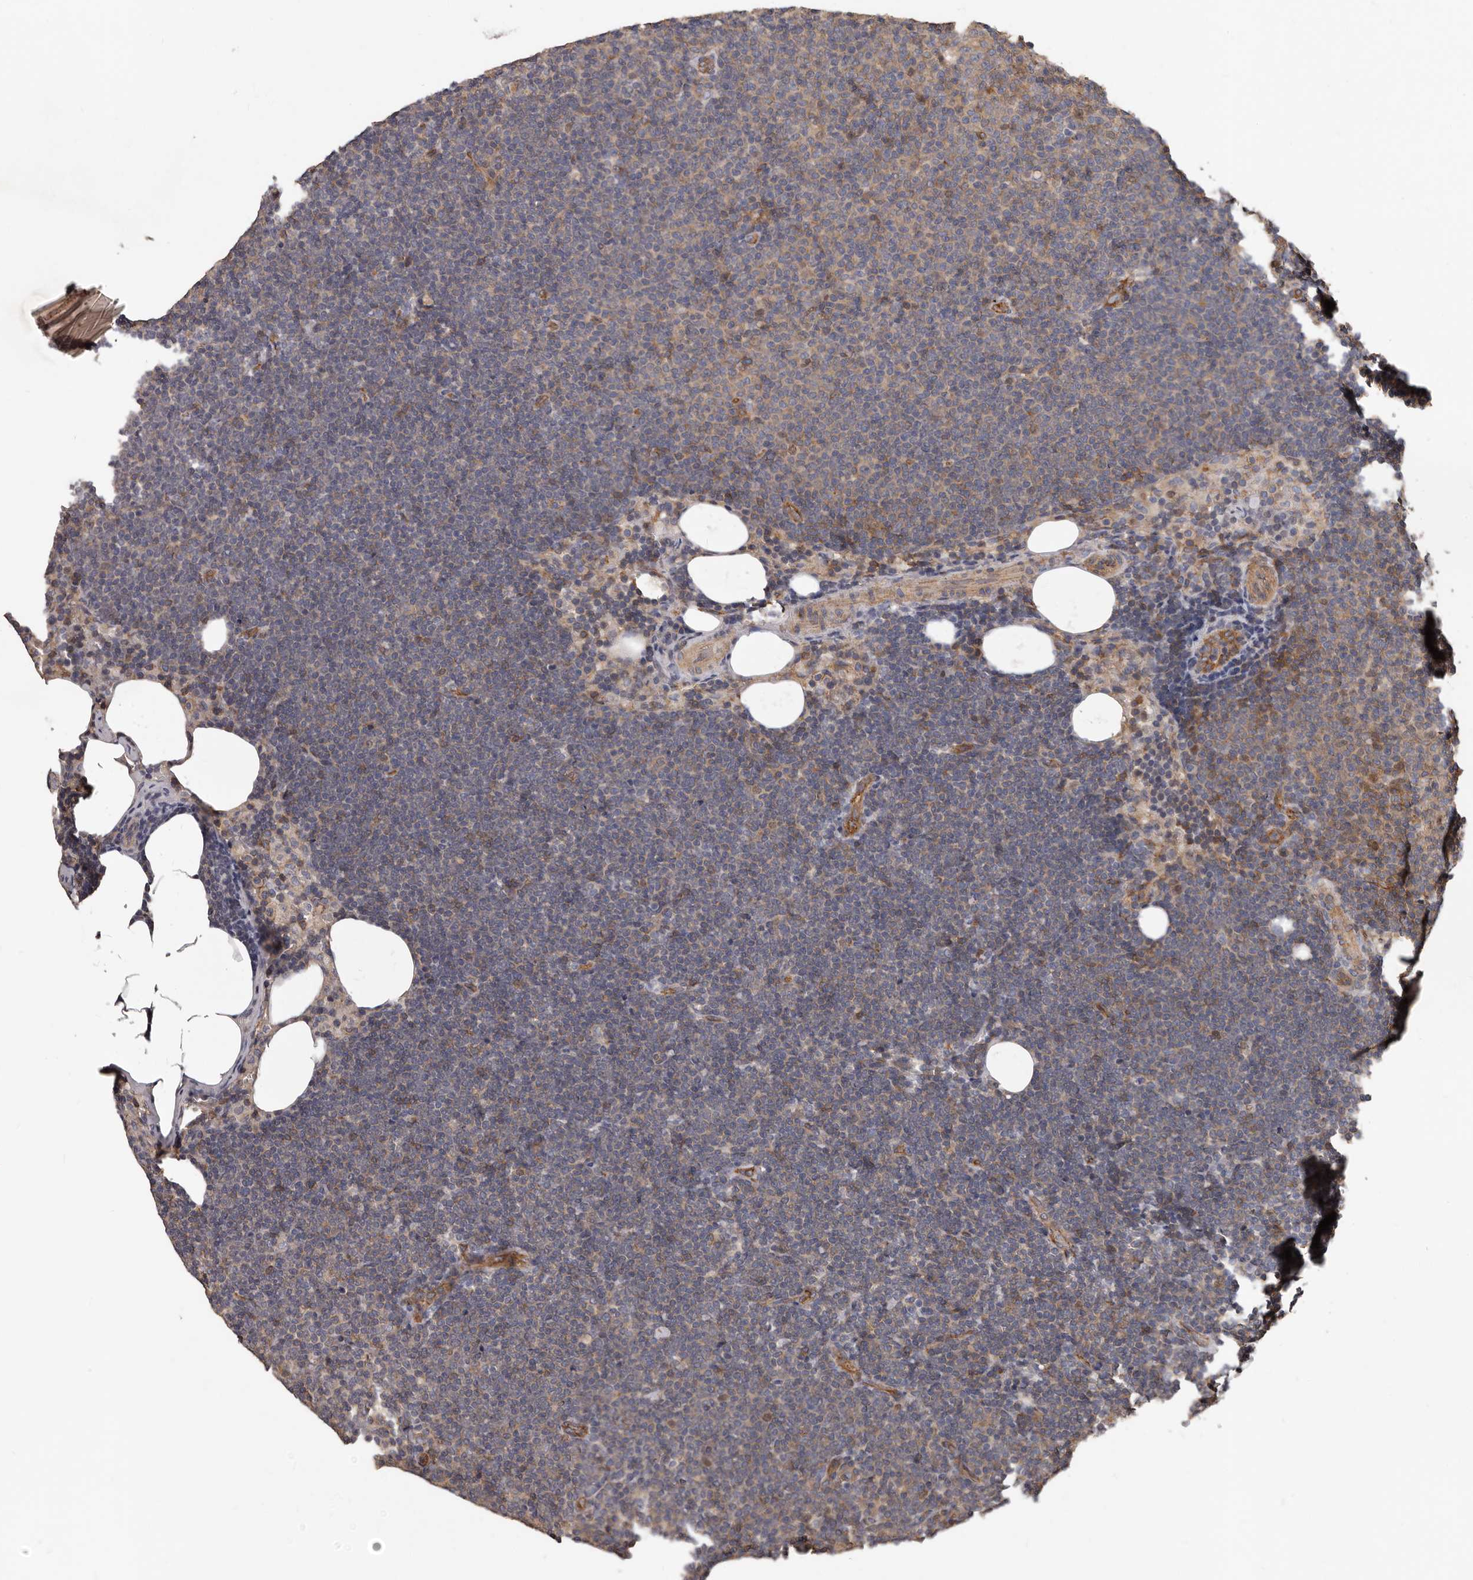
{"staining": {"intensity": "moderate", "quantity": "<25%", "location": "cytoplasmic/membranous"}, "tissue": "lymphoma", "cell_type": "Tumor cells", "image_type": "cancer", "snomed": [{"axis": "morphology", "description": "Malignant lymphoma, non-Hodgkin's type, Low grade"}, {"axis": "topography", "description": "Lymph node"}], "caption": "This histopathology image shows immunohistochemistry (IHC) staining of low-grade malignant lymphoma, non-Hodgkin's type, with low moderate cytoplasmic/membranous expression in approximately <25% of tumor cells.", "gene": "PNRC2", "patient": {"sex": "female", "age": 53}}